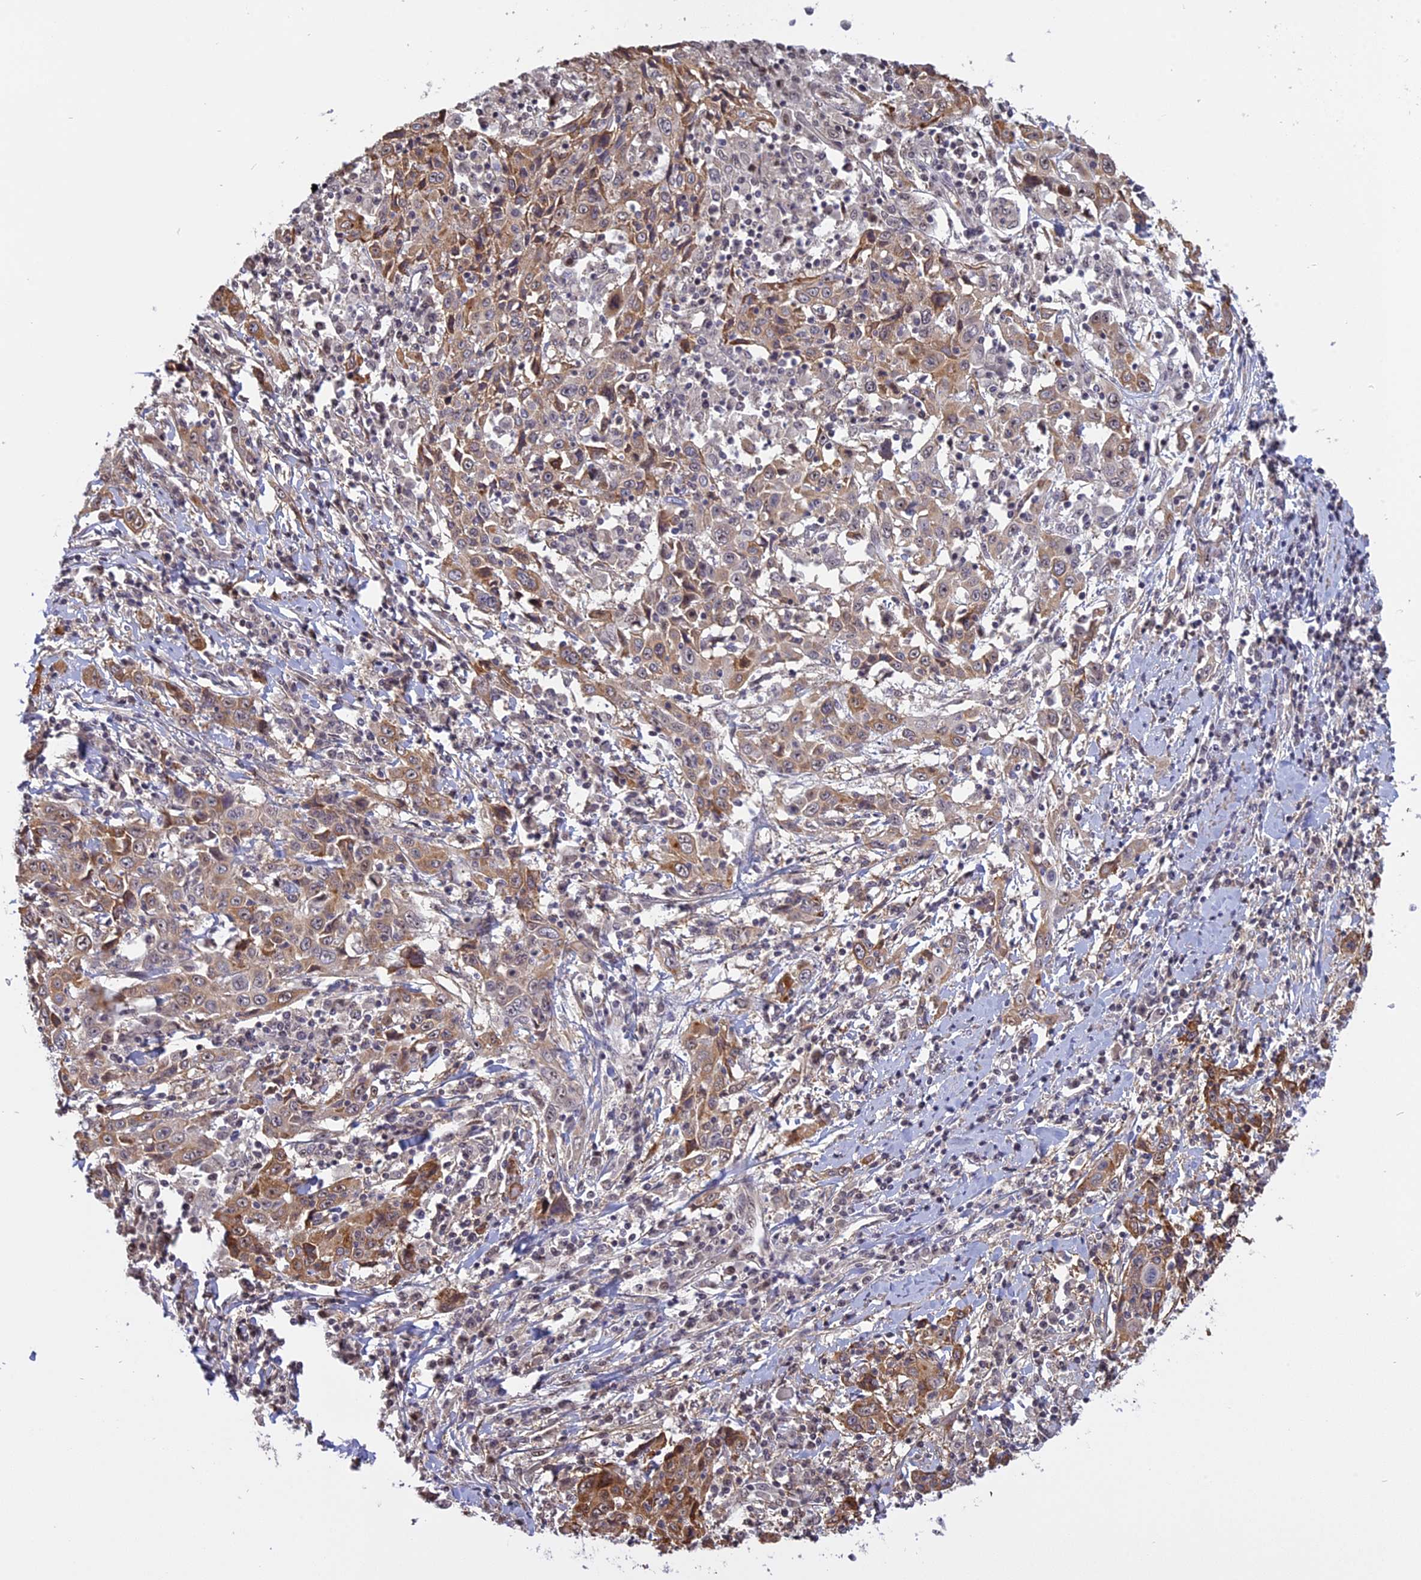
{"staining": {"intensity": "moderate", "quantity": "25%-75%", "location": "cytoplasmic/membranous"}, "tissue": "cervical cancer", "cell_type": "Tumor cells", "image_type": "cancer", "snomed": [{"axis": "morphology", "description": "Squamous cell carcinoma, NOS"}, {"axis": "topography", "description": "Cervix"}], "caption": "An IHC histopathology image of tumor tissue is shown. Protein staining in brown highlights moderate cytoplasmic/membranous positivity in cervical squamous cell carcinoma within tumor cells. (brown staining indicates protein expression, while blue staining denotes nuclei).", "gene": "MGA", "patient": {"sex": "female", "age": 46}}